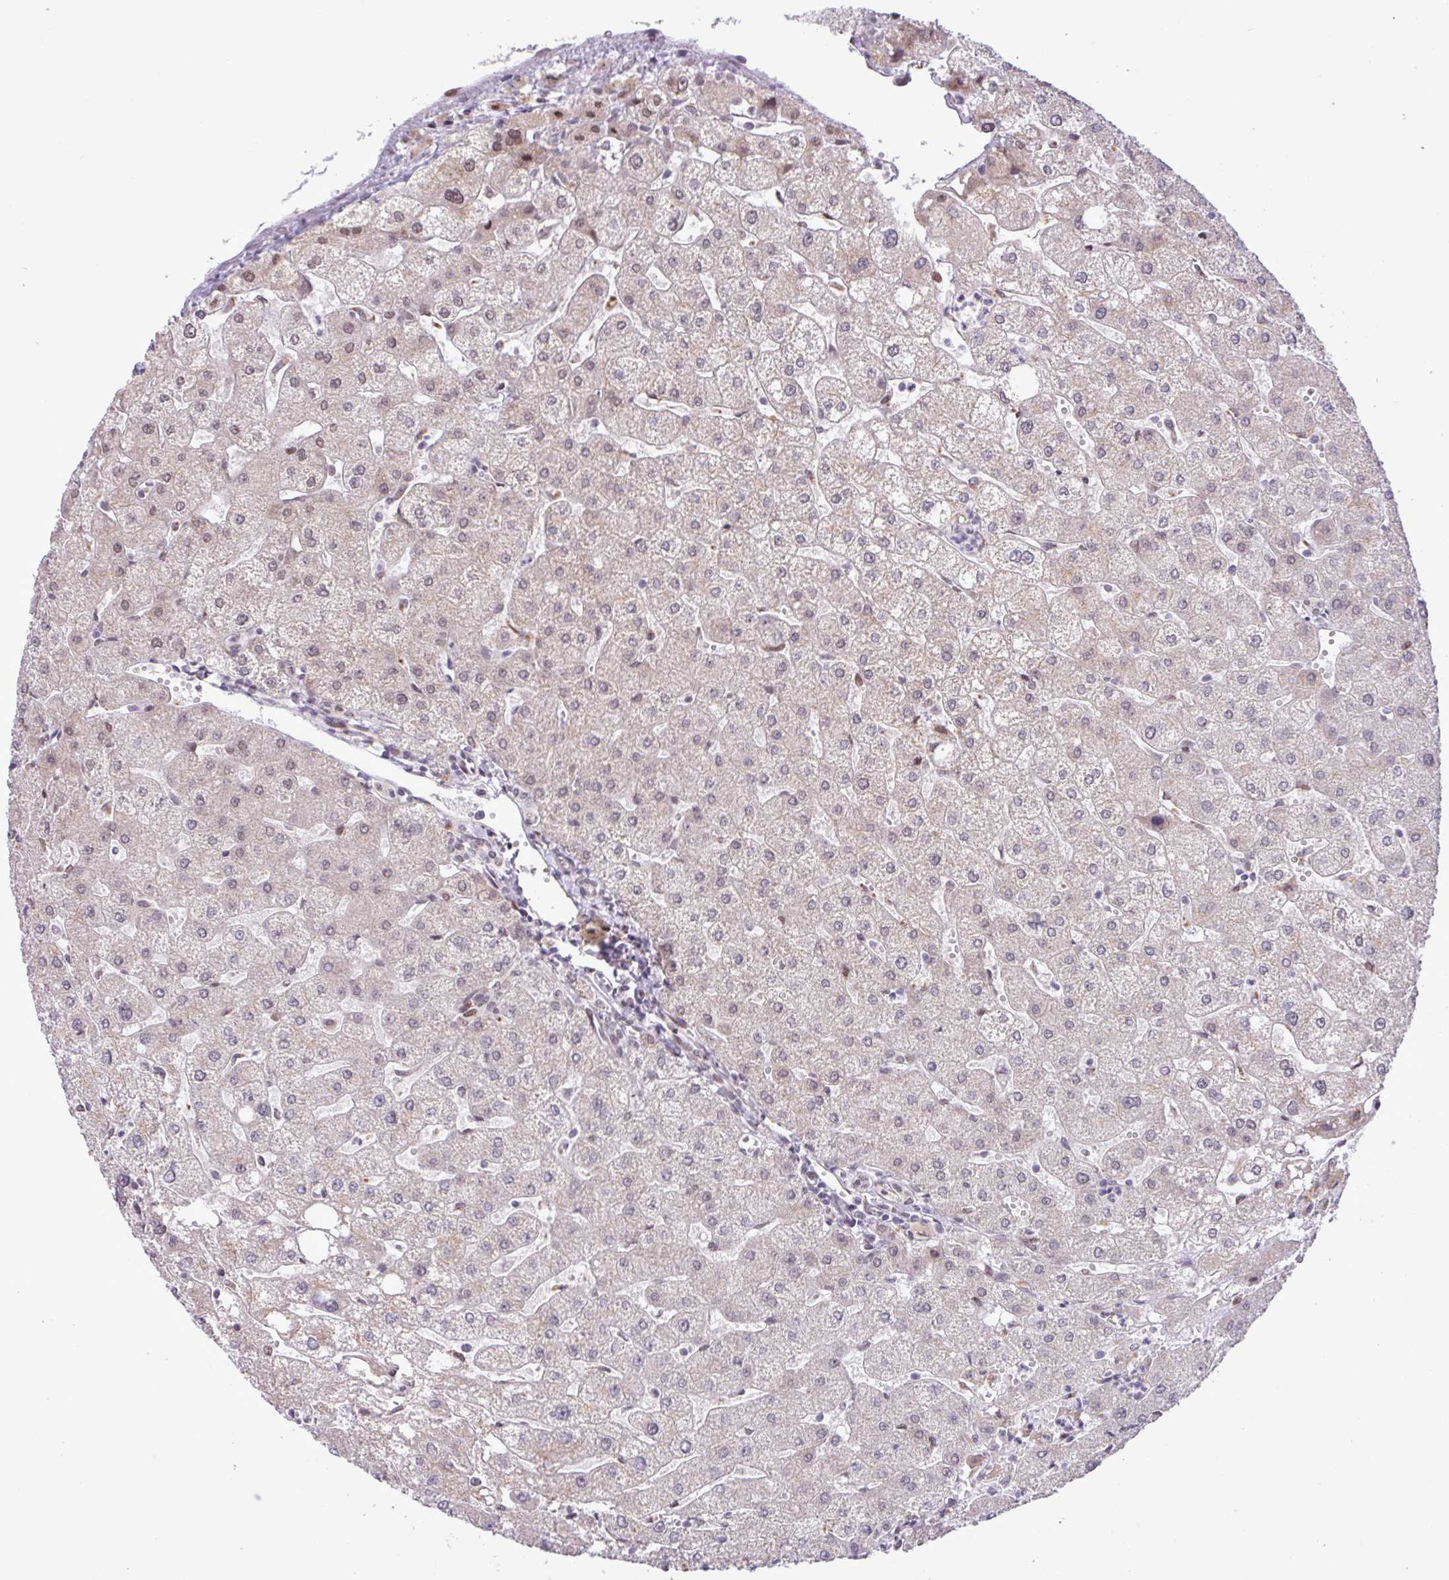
{"staining": {"intensity": "negative", "quantity": "none", "location": "none"}, "tissue": "liver", "cell_type": "Cholangiocytes", "image_type": "normal", "snomed": [{"axis": "morphology", "description": "Normal tissue, NOS"}, {"axis": "topography", "description": "Liver"}], "caption": "Human liver stained for a protein using IHC shows no staining in cholangiocytes.", "gene": "ZNF354A", "patient": {"sex": "male", "age": 67}}